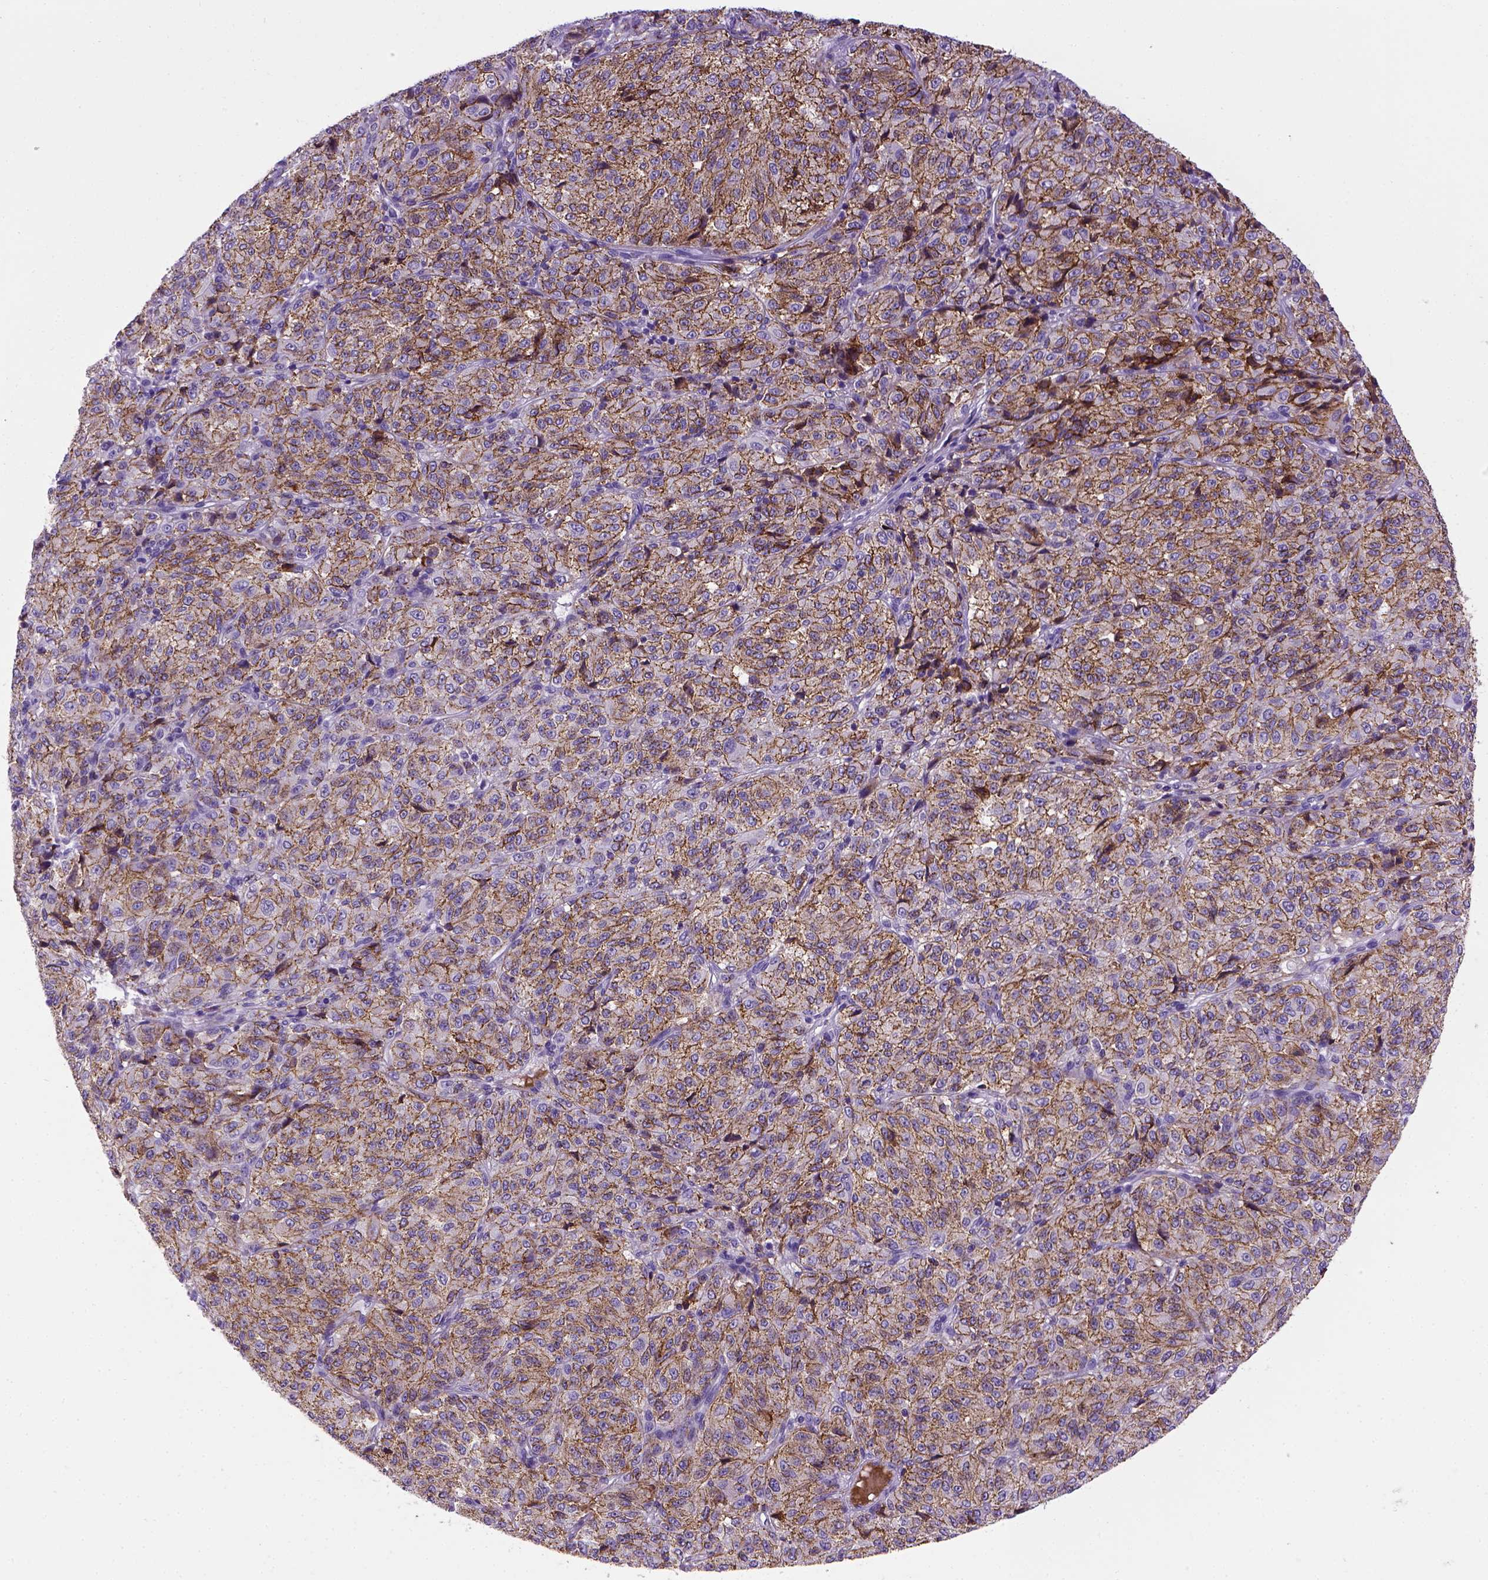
{"staining": {"intensity": "moderate", "quantity": ">75%", "location": "cytoplasmic/membranous"}, "tissue": "melanoma", "cell_type": "Tumor cells", "image_type": "cancer", "snomed": [{"axis": "morphology", "description": "Malignant melanoma, Metastatic site"}, {"axis": "topography", "description": "Brain"}], "caption": "Malignant melanoma (metastatic site) stained with a brown dye reveals moderate cytoplasmic/membranous positive expression in approximately >75% of tumor cells.", "gene": "CDH1", "patient": {"sex": "female", "age": 56}}